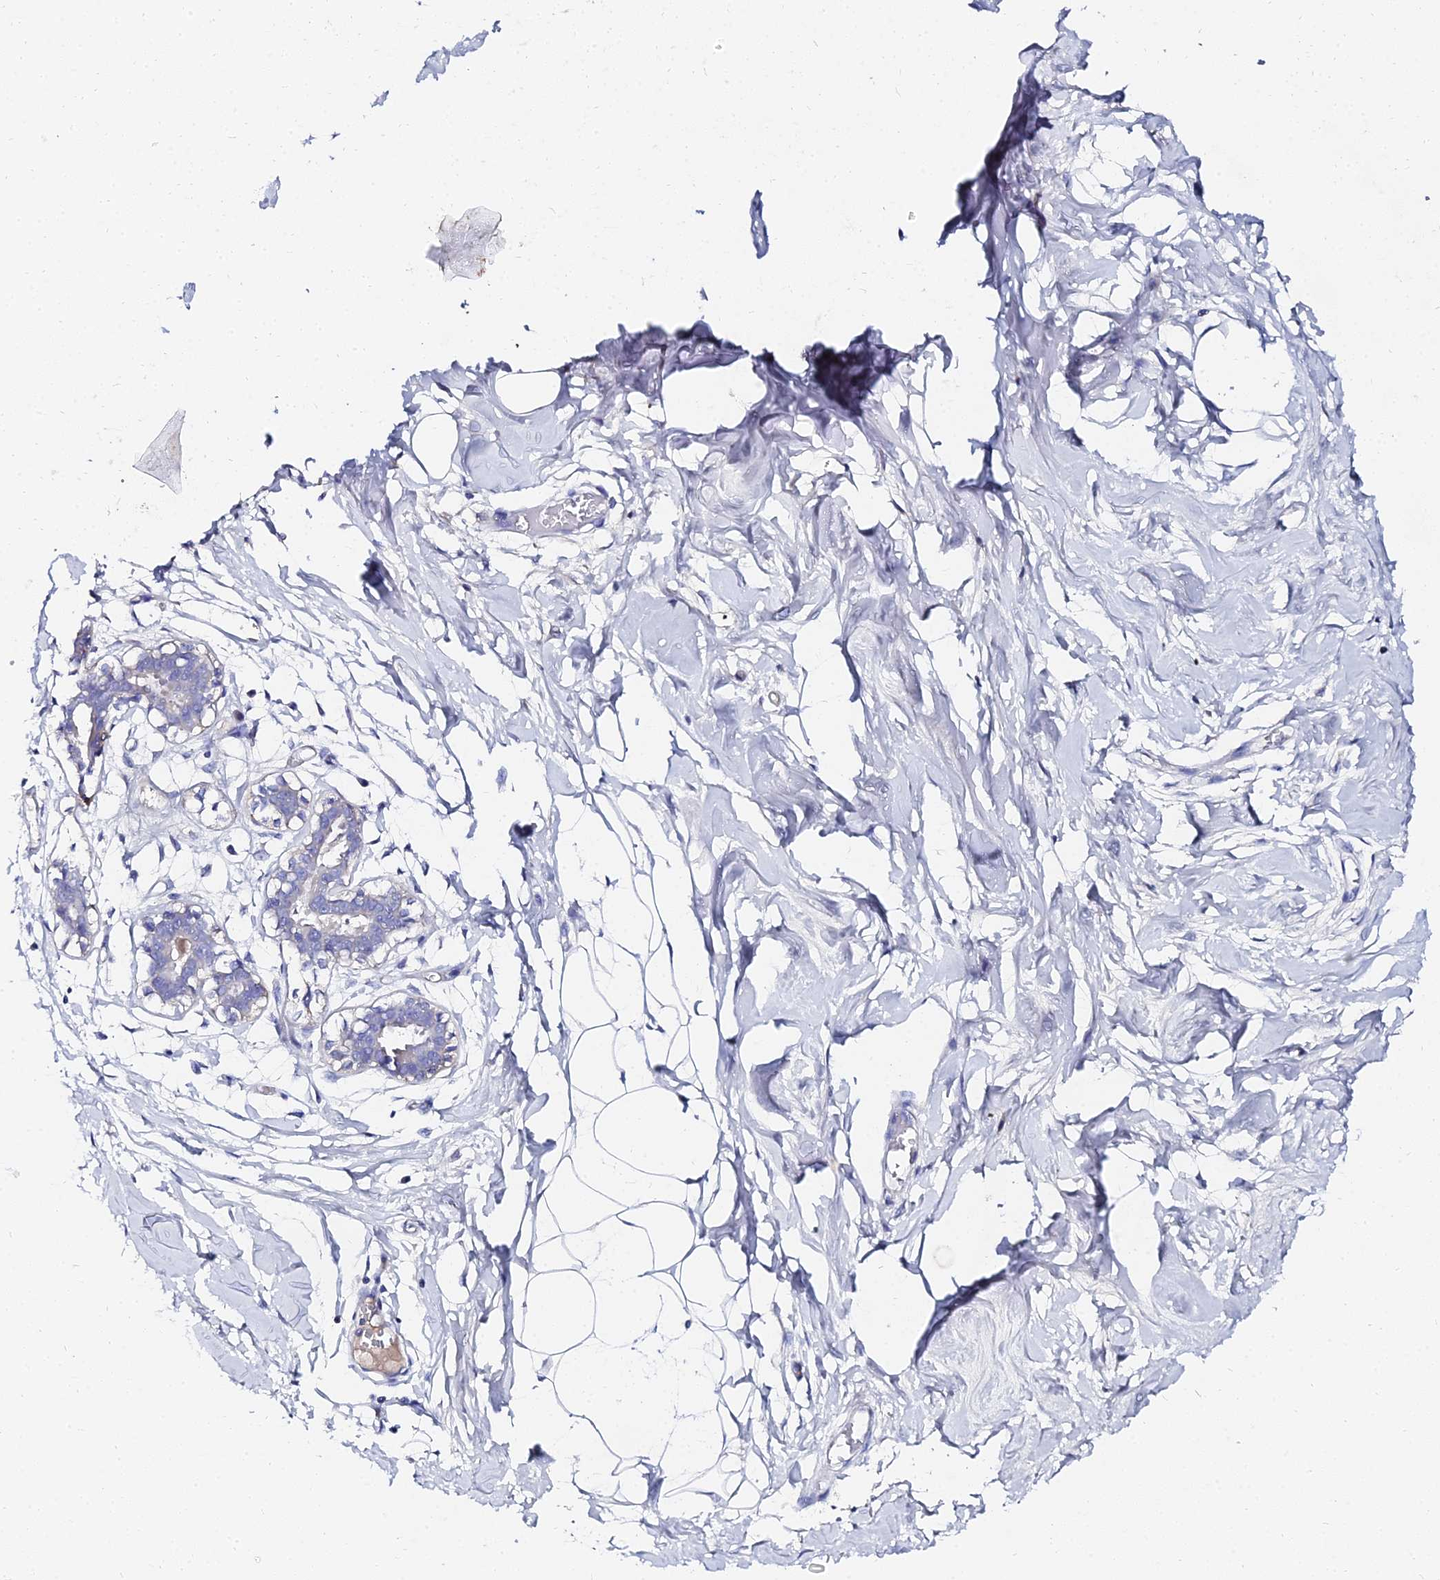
{"staining": {"intensity": "negative", "quantity": "none", "location": "none"}, "tissue": "breast", "cell_type": "Adipocytes", "image_type": "normal", "snomed": [{"axis": "morphology", "description": "Normal tissue, NOS"}, {"axis": "topography", "description": "Breast"}], "caption": "The immunohistochemistry (IHC) image has no significant staining in adipocytes of breast.", "gene": "KRT17", "patient": {"sex": "female", "age": 27}}